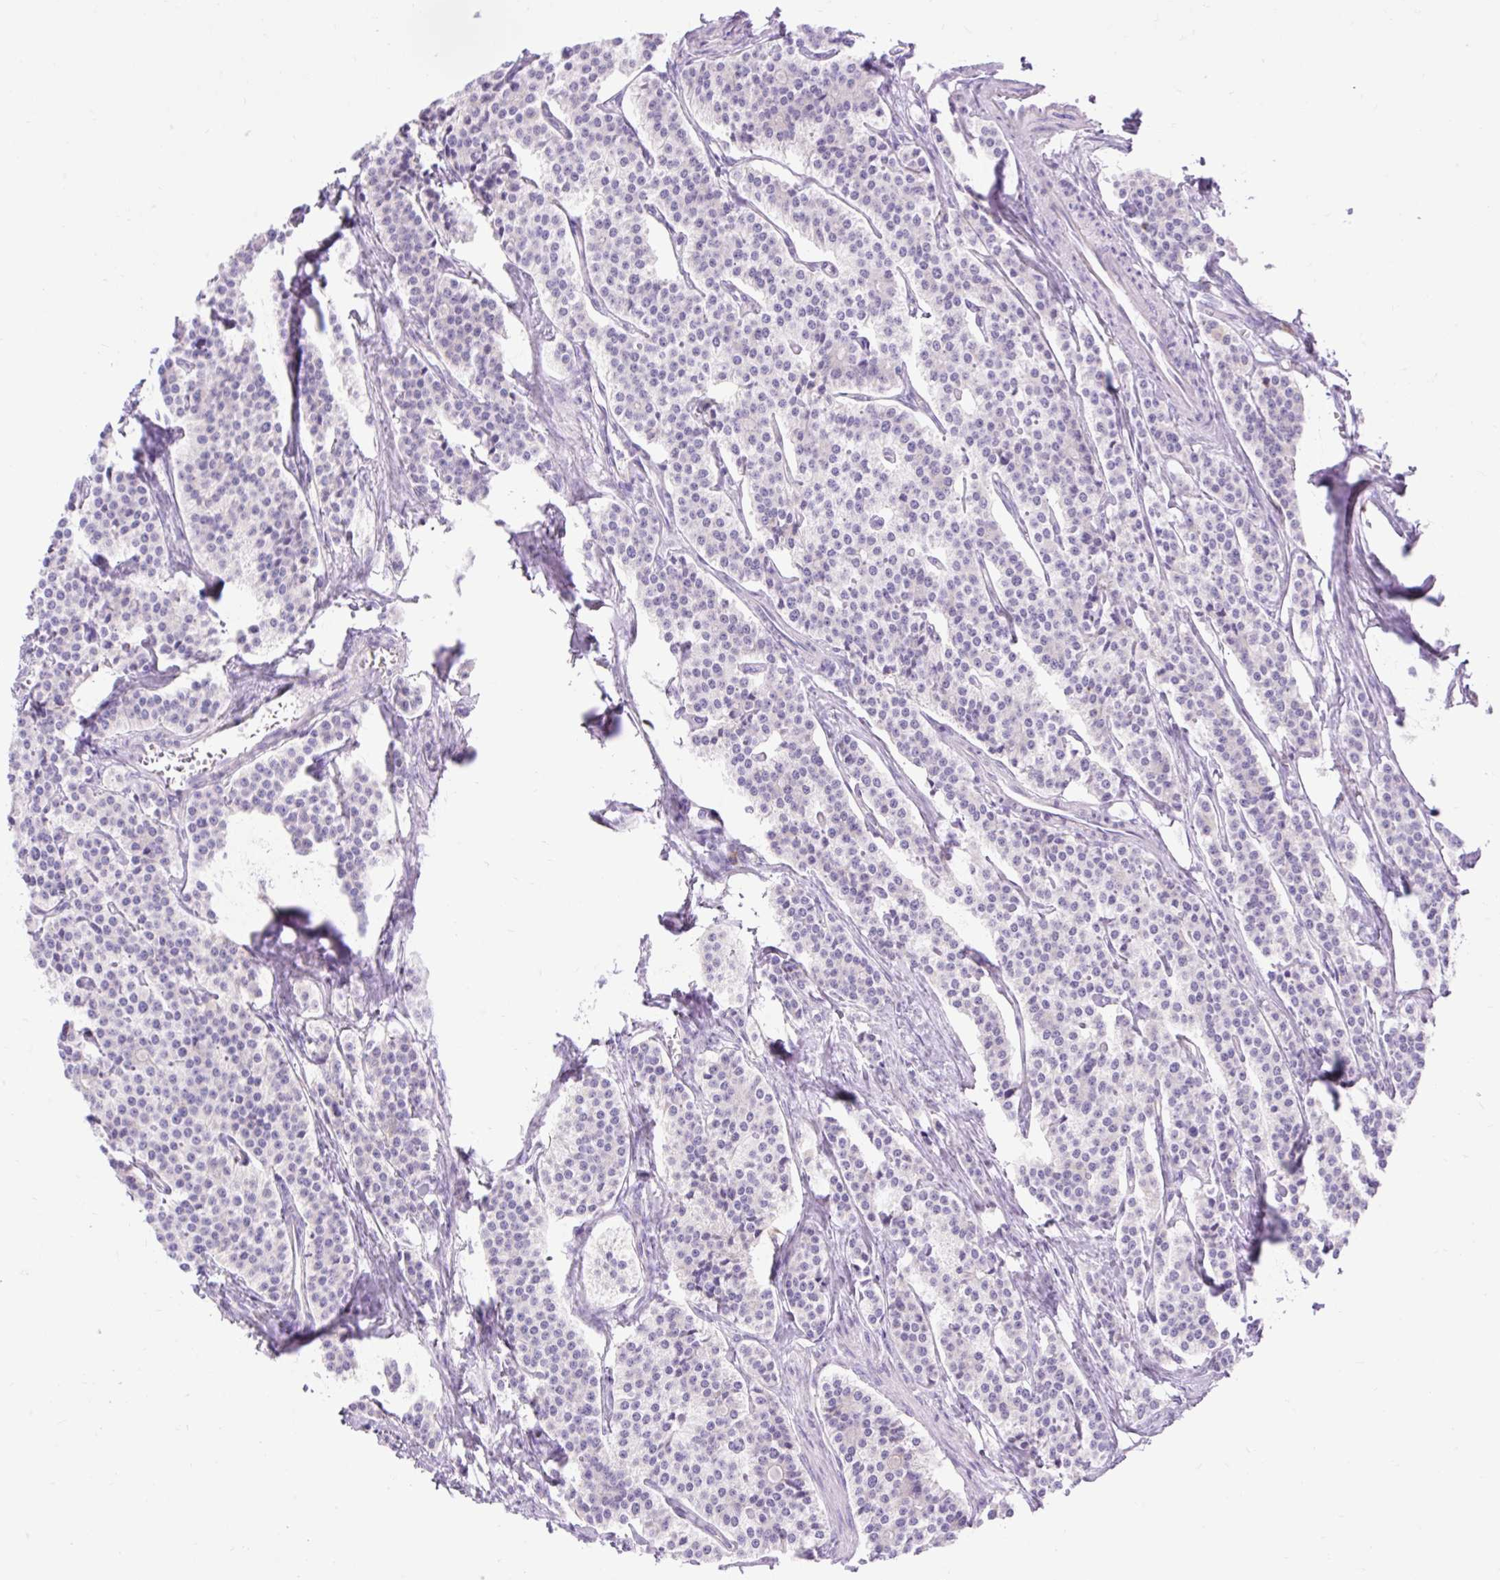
{"staining": {"intensity": "negative", "quantity": "none", "location": "none"}, "tissue": "carcinoid", "cell_type": "Tumor cells", "image_type": "cancer", "snomed": [{"axis": "morphology", "description": "Carcinoid, malignant, NOS"}, {"axis": "topography", "description": "Small intestine"}], "caption": "This is an IHC photomicrograph of human carcinoid. There is no expression in tumor cells.", "gene": "SYBU", "patient": {"sex": "male", "age": 63}}